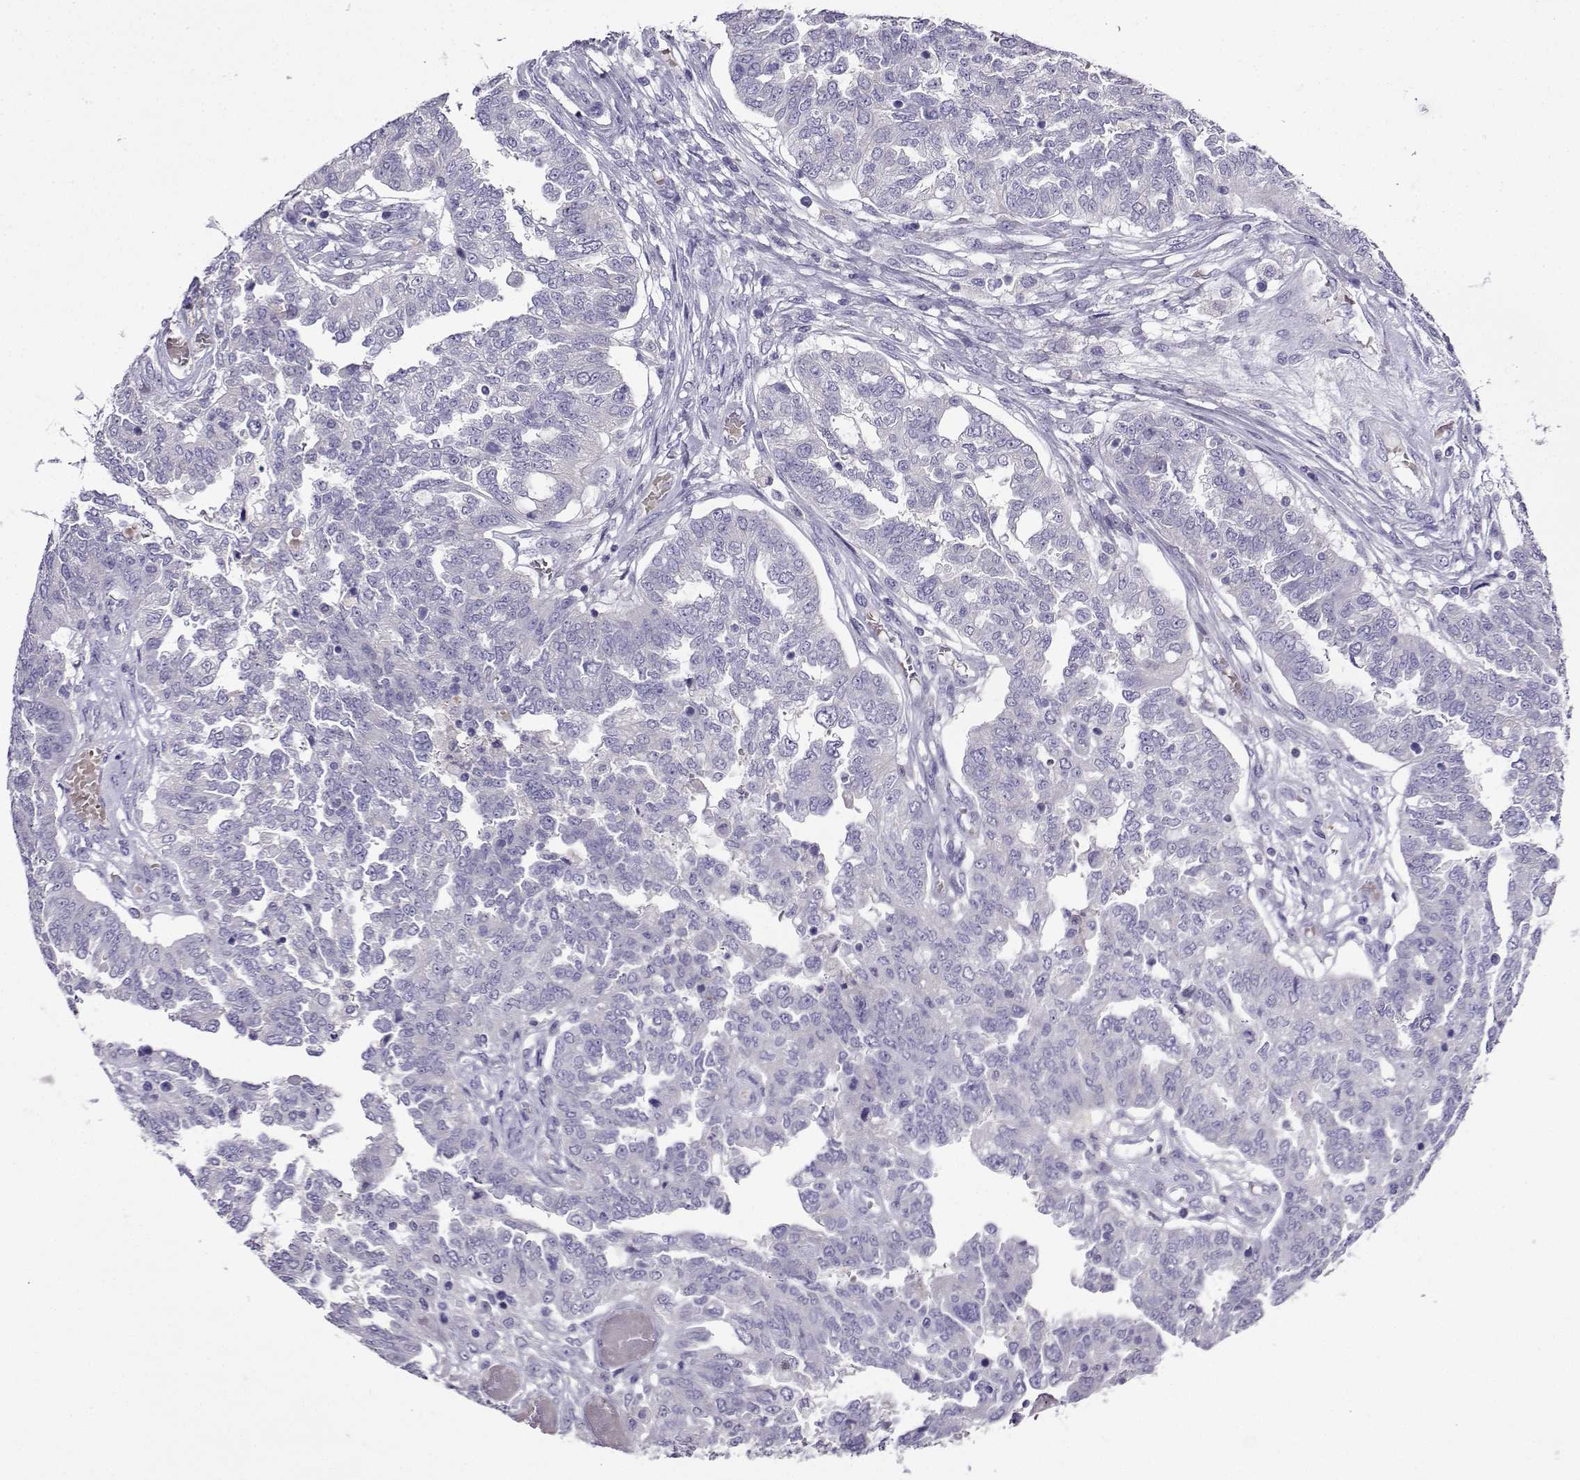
{"staining": {"intensity": "negative", "quantity": "none", "location": "none"}, "tissue": "ovarian cancer", "cell_type": "Tumor cells", "image_type": "cancer", "snomed": [{"axis": "morphology", "description": "Cystadenocarcinoma, serous, NOS"}, {"axis": "topography", "description": "Ovary"}], "caption": "Ovarian cancer (serous cystadenocarcinoma) was stained to show a protein in brown. There is no significant expression in tumor cells. (Immunohistochemistry, brightfield microscopy, high magnification).", "gene": "LINGO1", "patient": {"sex": "female", "age": 67}}